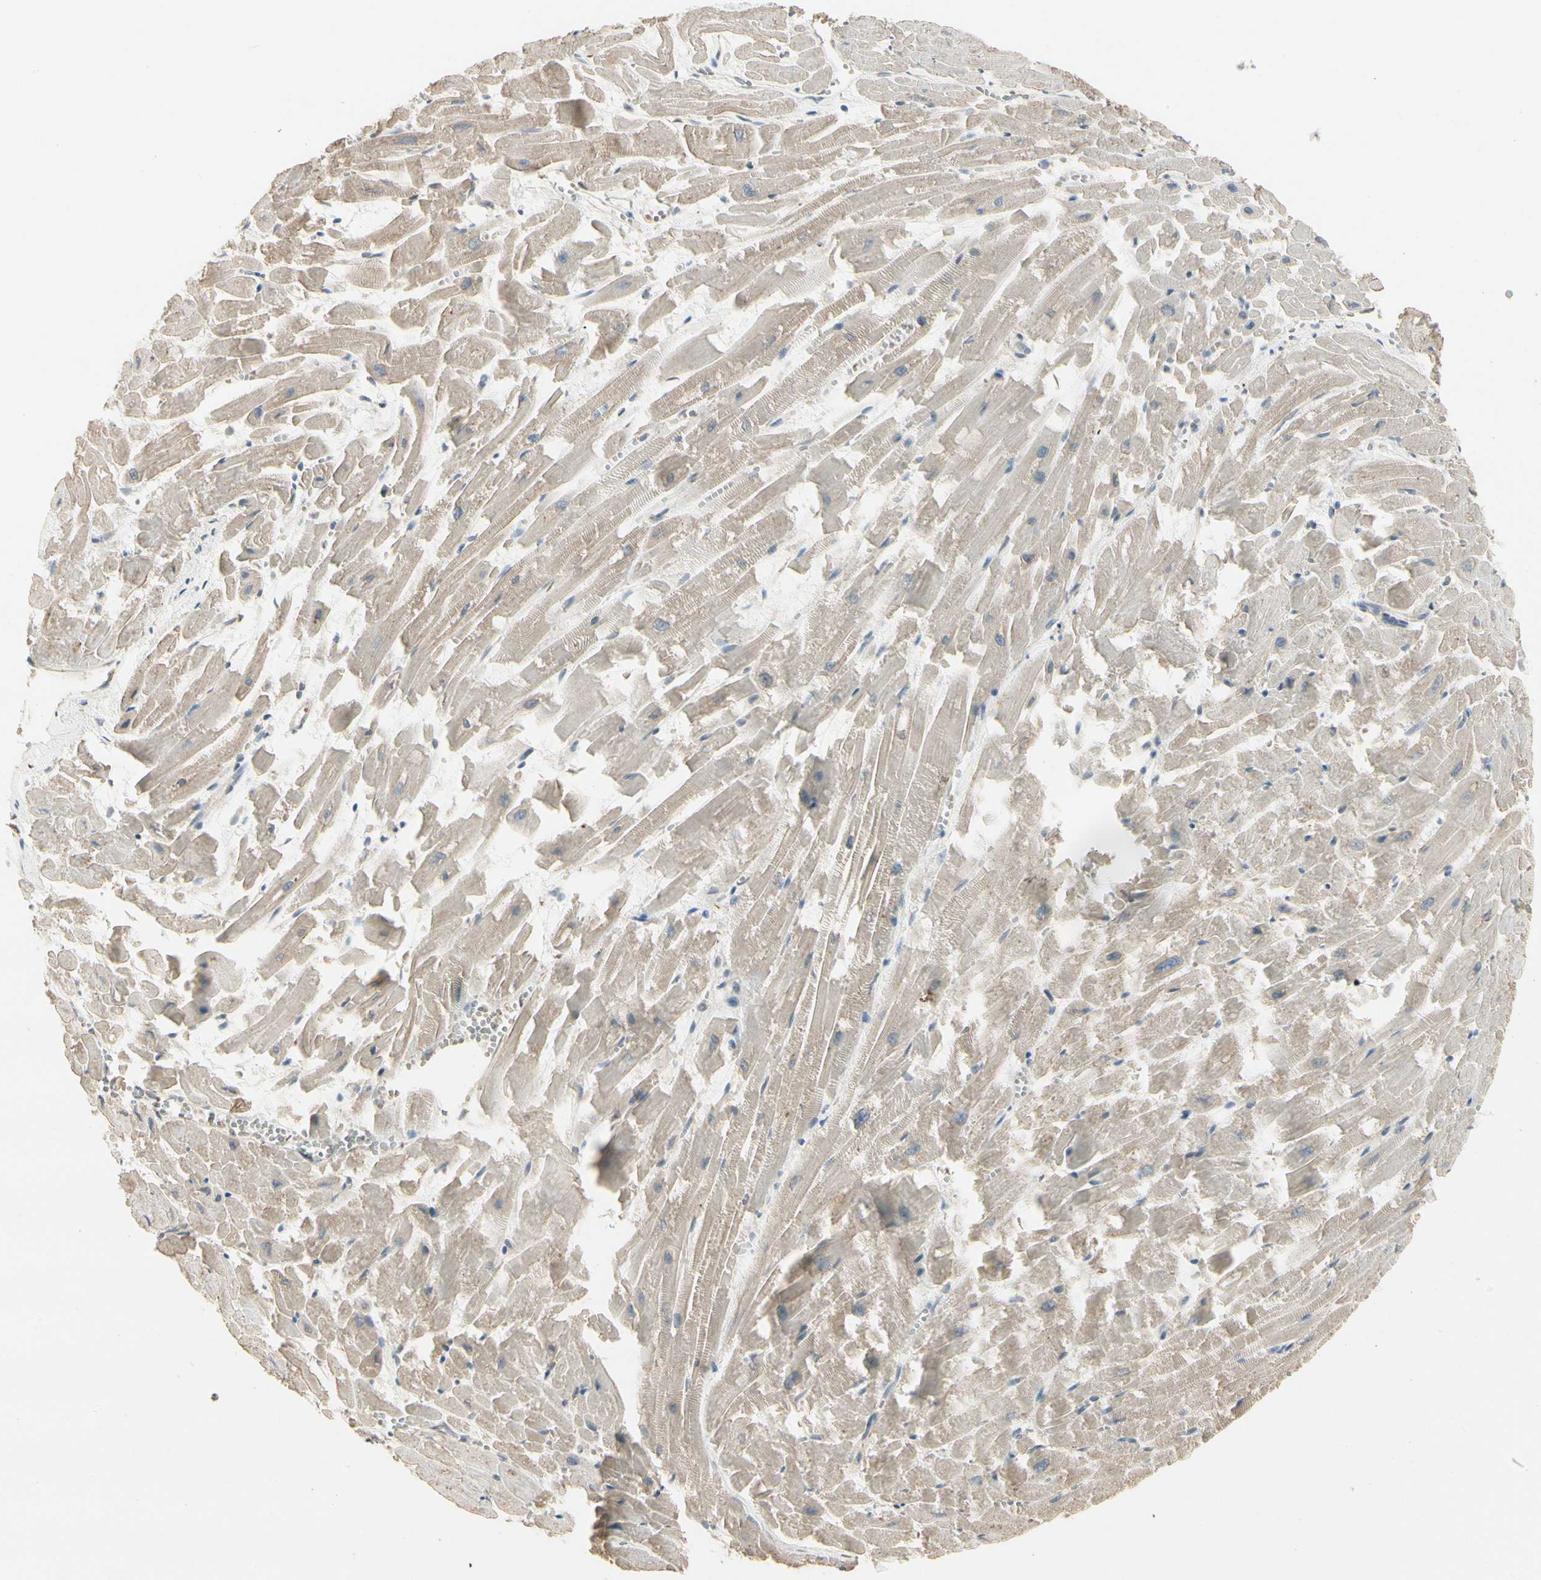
{"staining": {"intensity": "weak", "quantity": ">75%", "location": "cytoplasmic/membranous"}, "tissue": "heart muscle", "cell_type": "Cardiomyocytes", "image_type": "normal", "snomed": [{"axis": "morphology", "description": "Normal tissue, NOS"}, {"axis": "topography", "description": "Heart"}], "caption": "Benign heart muscle reveals weak cytoplasmic/membranous staining in approximately >75% of cardiomyocytes, visualized by immunohistochemistry. Nuclei are stained in blue.", "gene": "NUCB2", "patient": {"sex": "female", "age": 19}}